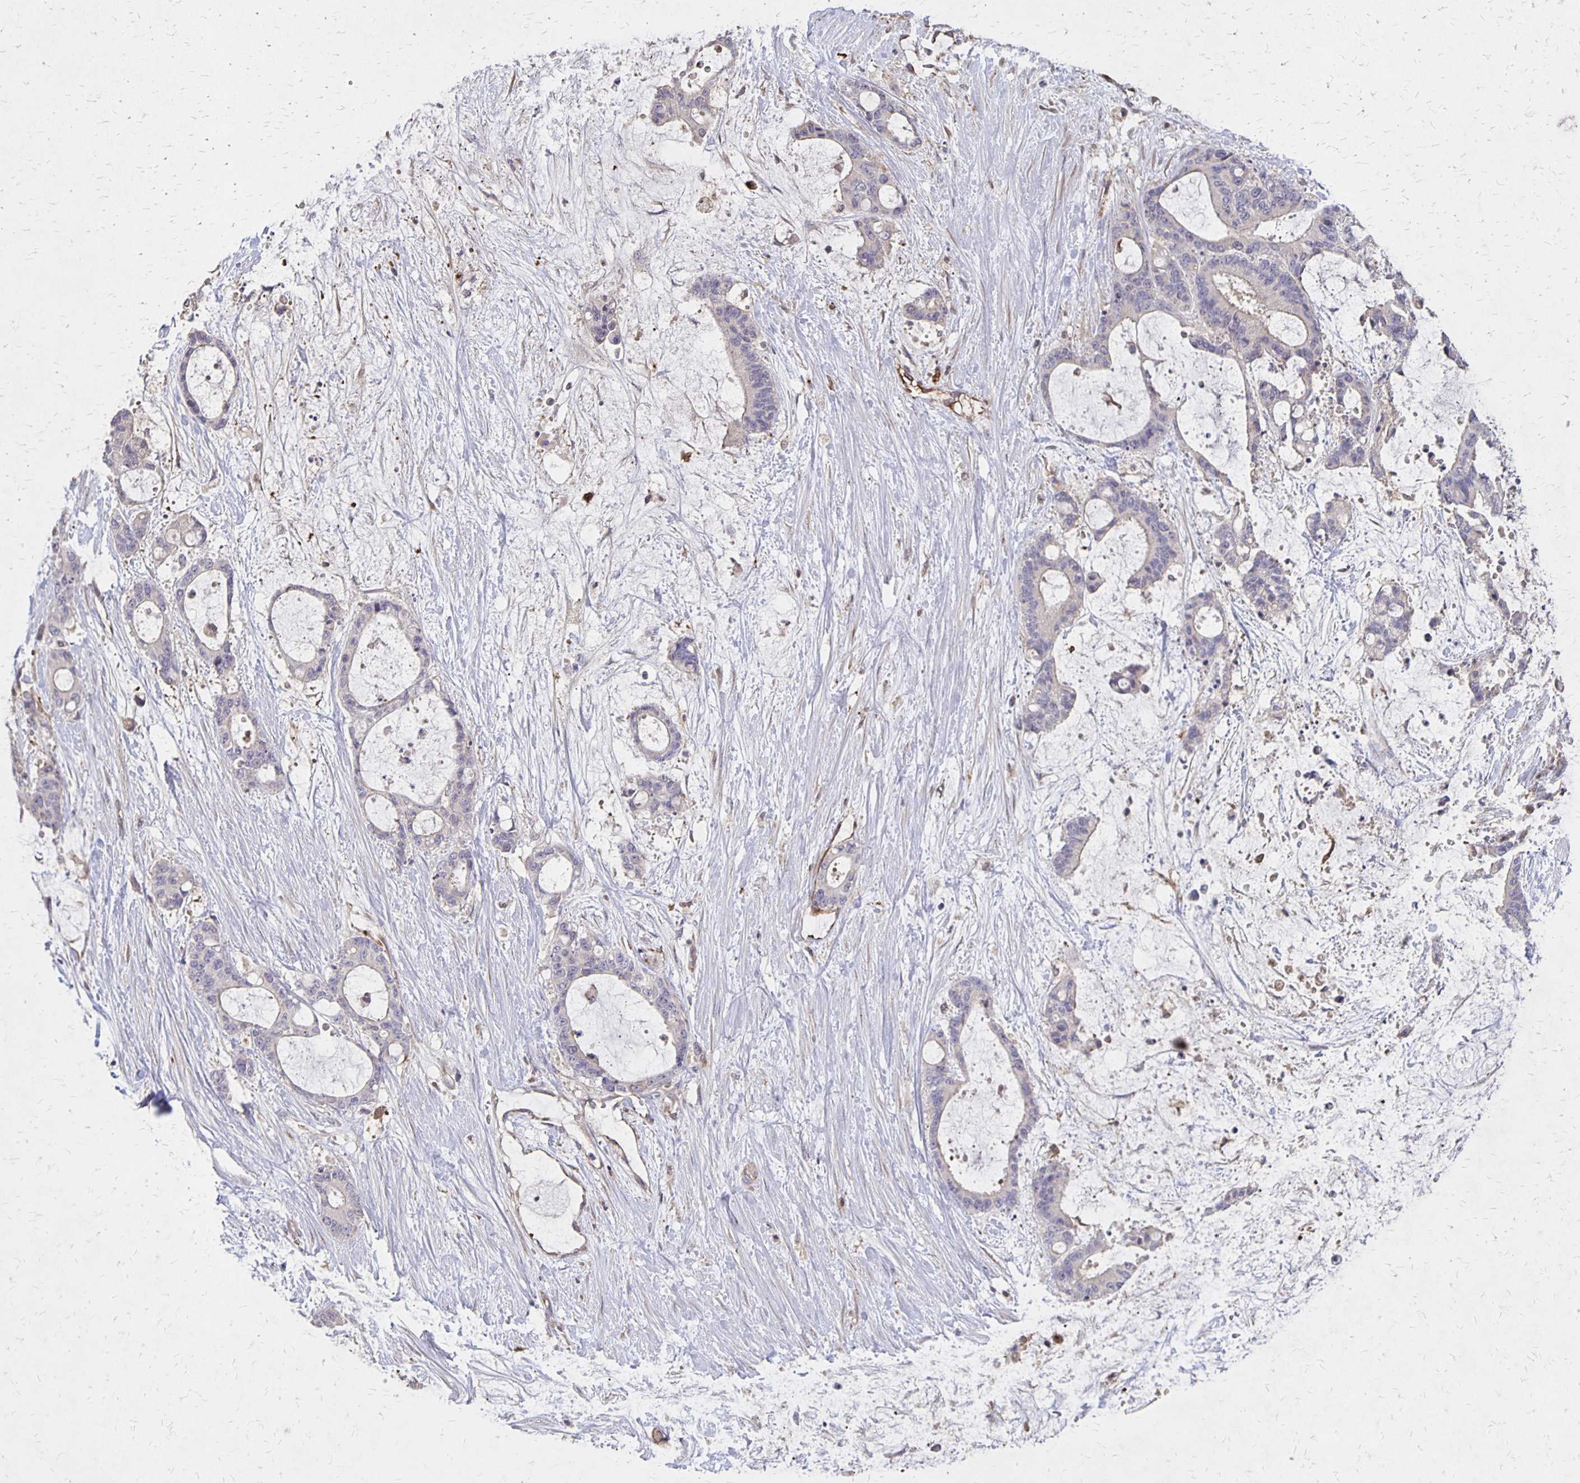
{"staining": {"intensity": "negative", "quantity": "none", "location": "none"}, "tissue": "liver cancer", "cell_type": "Tumor cells", "image_type": "cancer", "snomed": [{"axis": "morphology", "description": "Normal tissue, NOS"}, {"axis": "morphology", "description": "Cholangiocarcinoma"}, {"axis": "topography", "description": "Liver"}, {"axis": "topography", "description": "Peripheral nerve tissue"}], "caption": "IHC image of human liver cancer (cholangiocarcinoma) stained for a protein (brown), which exhibits no positivity in tumor cells. (DAB immunohistochemistry visualized using brightfield microscopy, high magnification).", "gene": "NOG", "patient": {"sex": "female", "age": 73}}